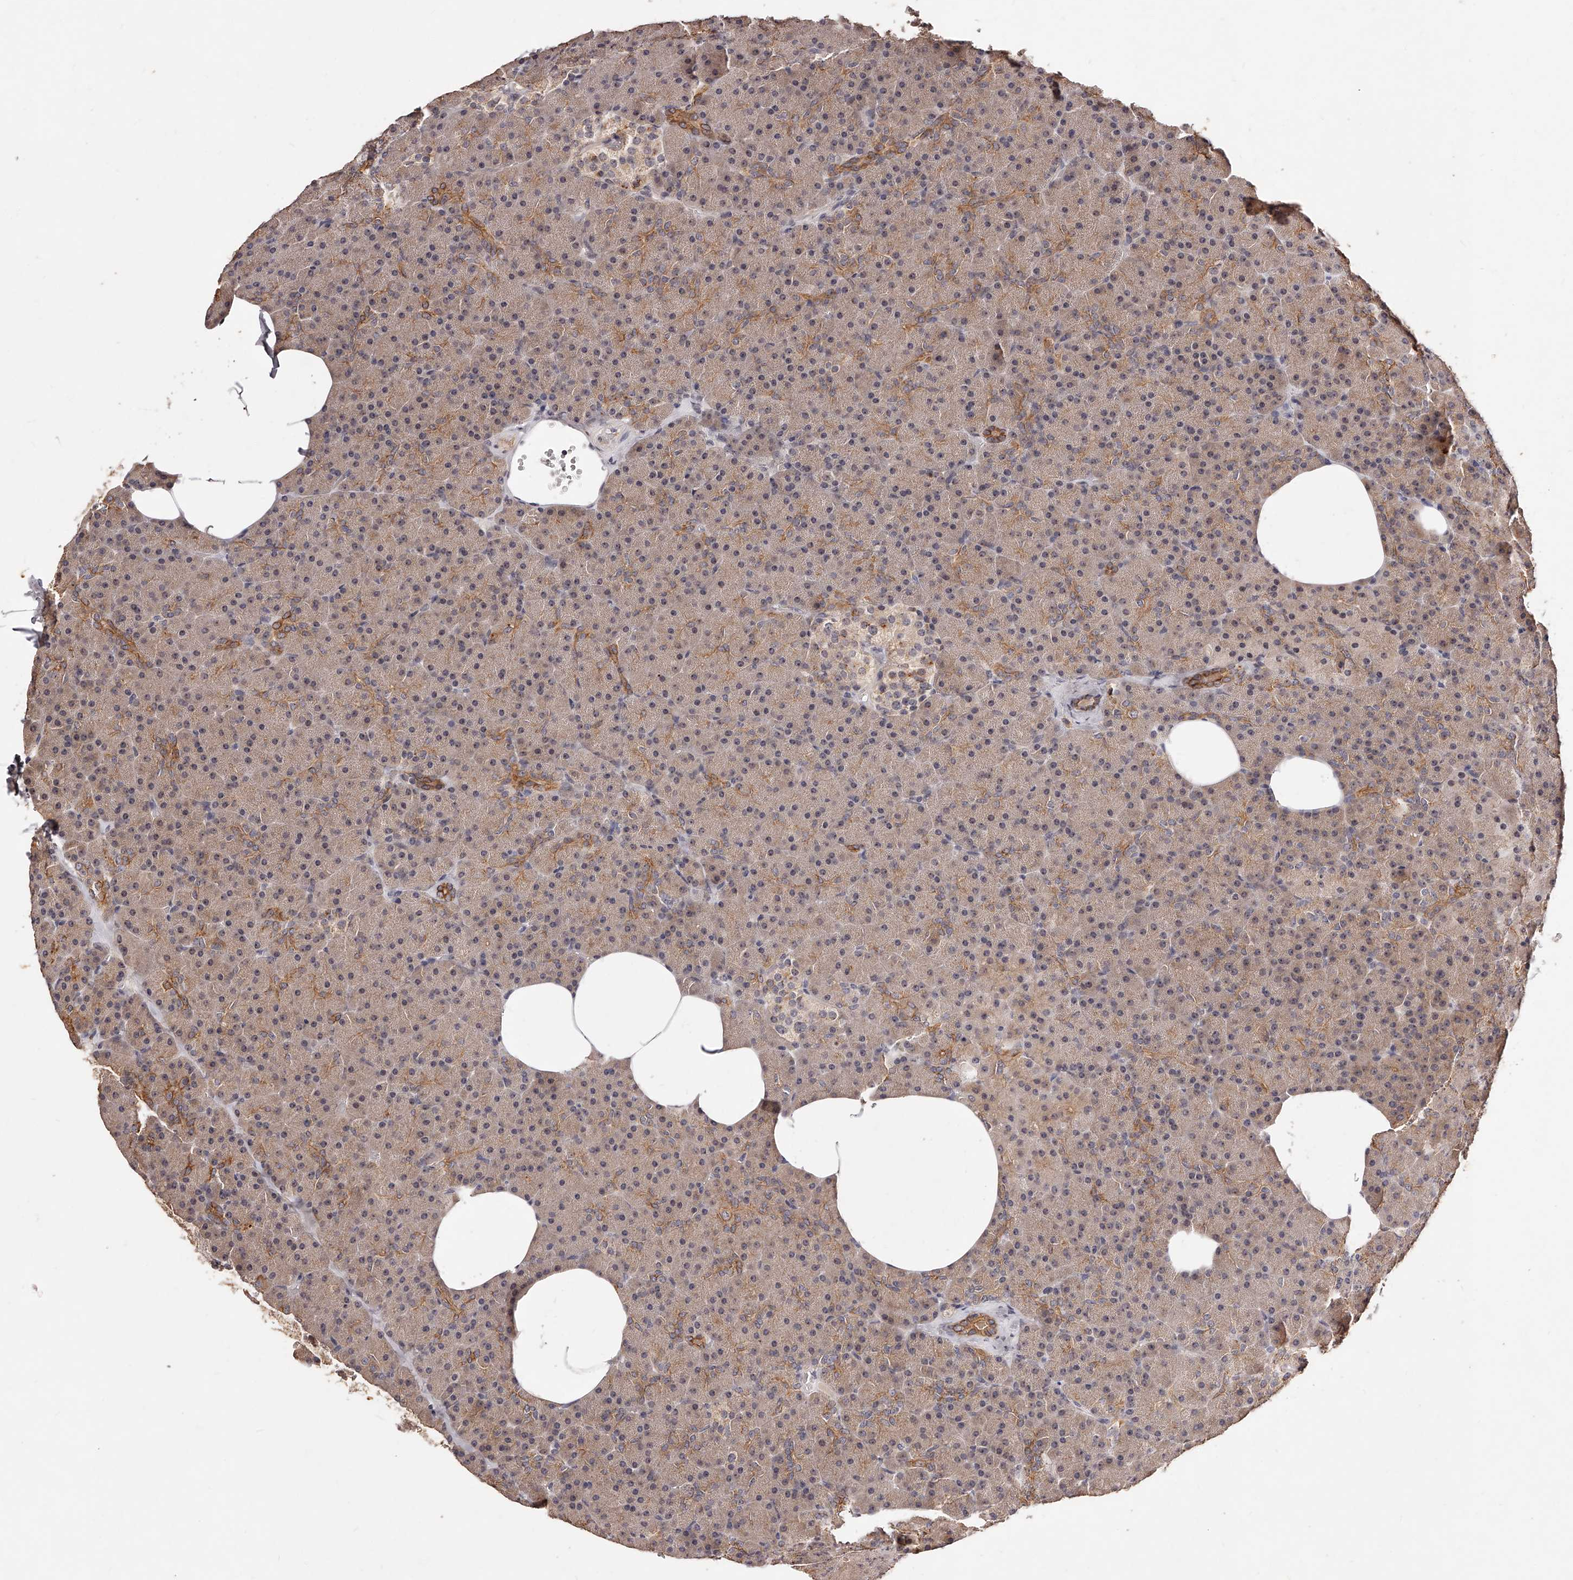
{"staining": {"intensity": "moderate", "quantity": ">75%", "location": "cytoplasmic/membranous"}, "tissue": "pancreas", "cell_type": "Exocrine glandular cells", "image_type": "normal", "snomed": [{"axis": "morphology", "description": "Normal tissue, NOS"}, {"axis": "morphology", "description": "Carcinoid, malignant, NOS"}, {"axis": "topography", "description": "Pancreas"}], "caption": "Protein expression analysis of unremarkable pancreas displays moderate cytoplasmic/membranous positivity in about >75% of exocrine glandular cells.", "gene": "PHACTR1", "patient": {"sex": "female", "age": 35}}